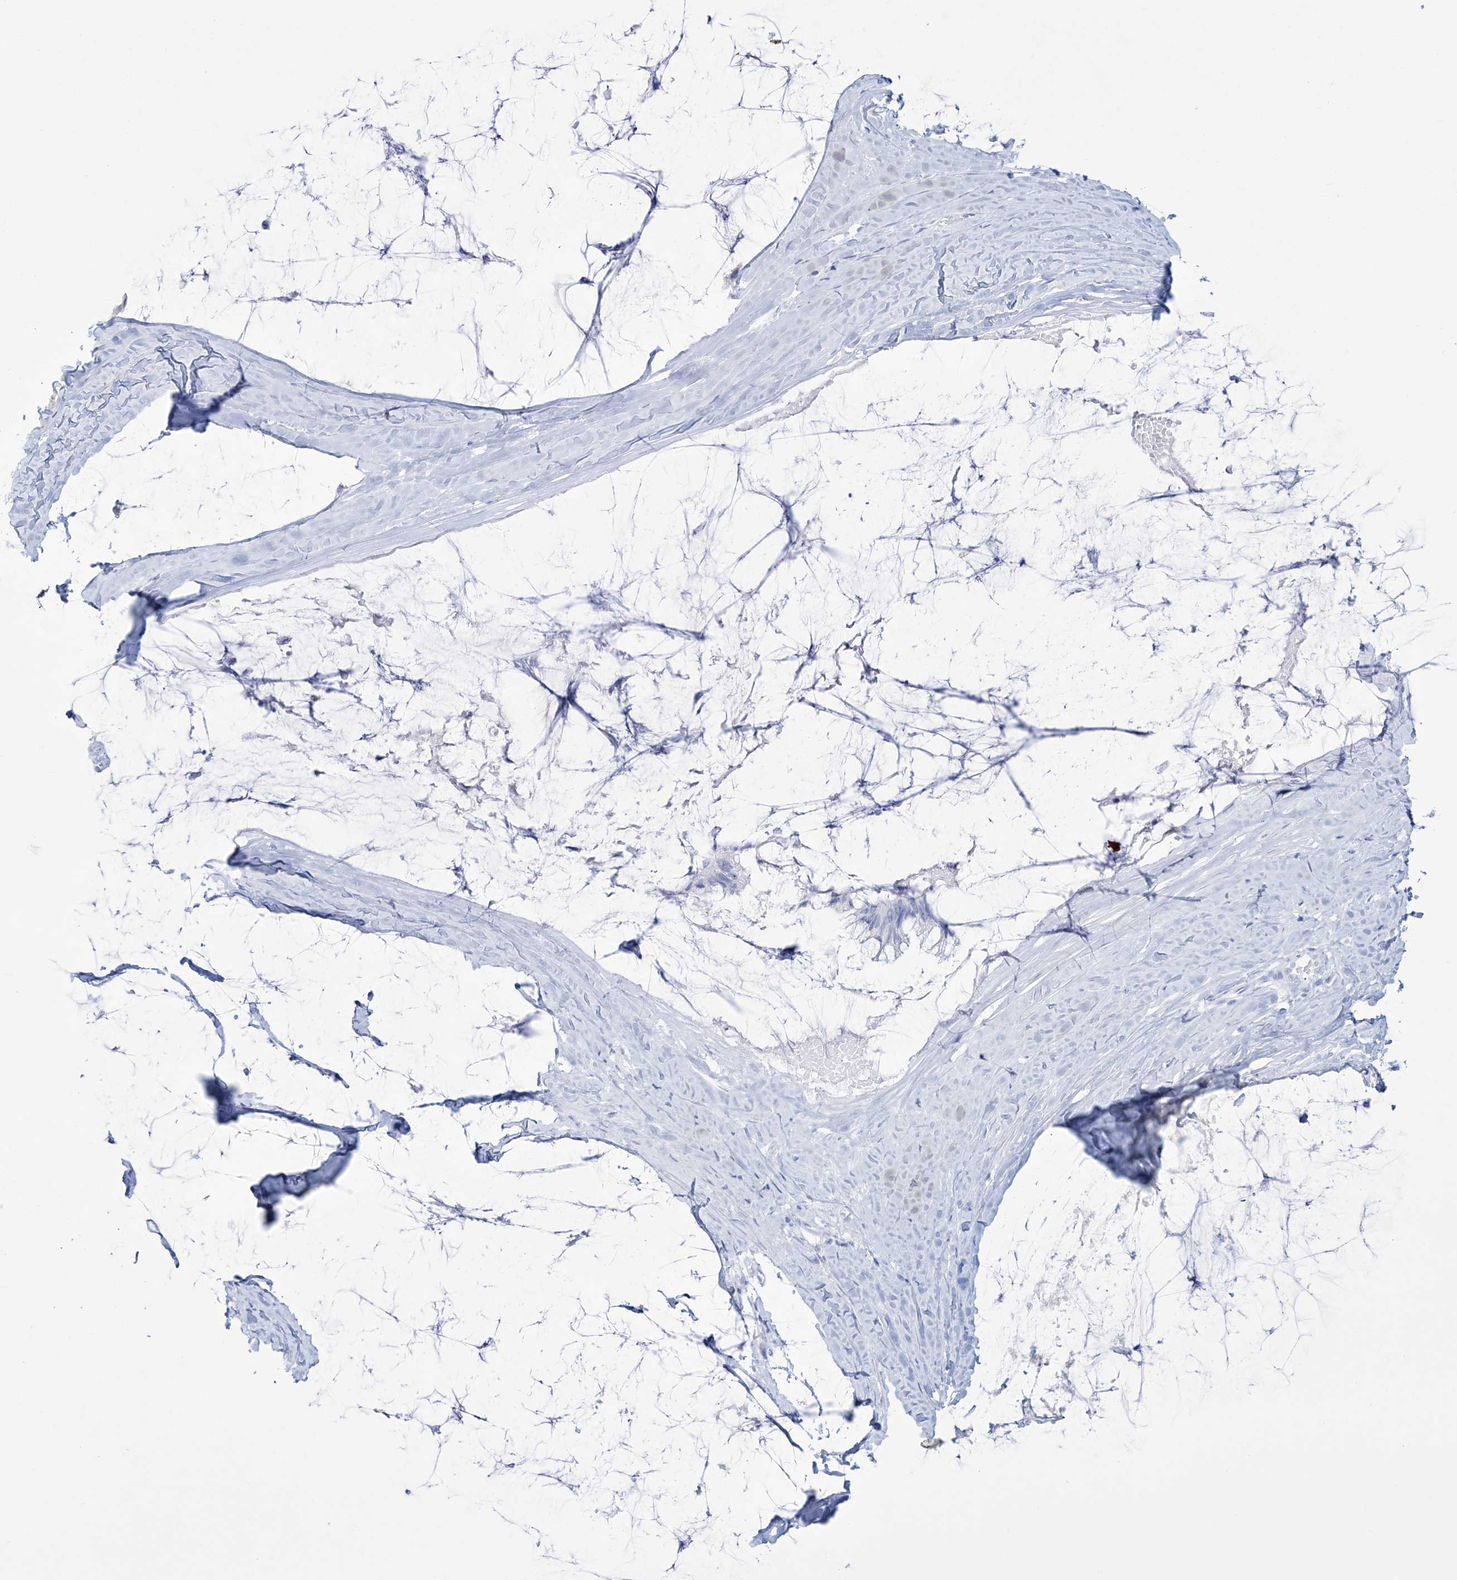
{"staining": {"intensity": "negative", "quantity": "none", "location": "none"}, "tissue": "ovarian cancer", "cell_type": "Tumor cells", "image_type": "cancer", "snomed": [{"axis": "morphology", "description": "Cystadenocarcinoma, mucinous, NOS"}, {"axis": "topography", "description": "Ovary"}], "caption": "Protein analysis of mucinous cystadenocarcinoma (ovarian) reveals no significant staining in tumor cells.", "gene": "RBP2", "patient": {"sex": "female", "age": 39}}